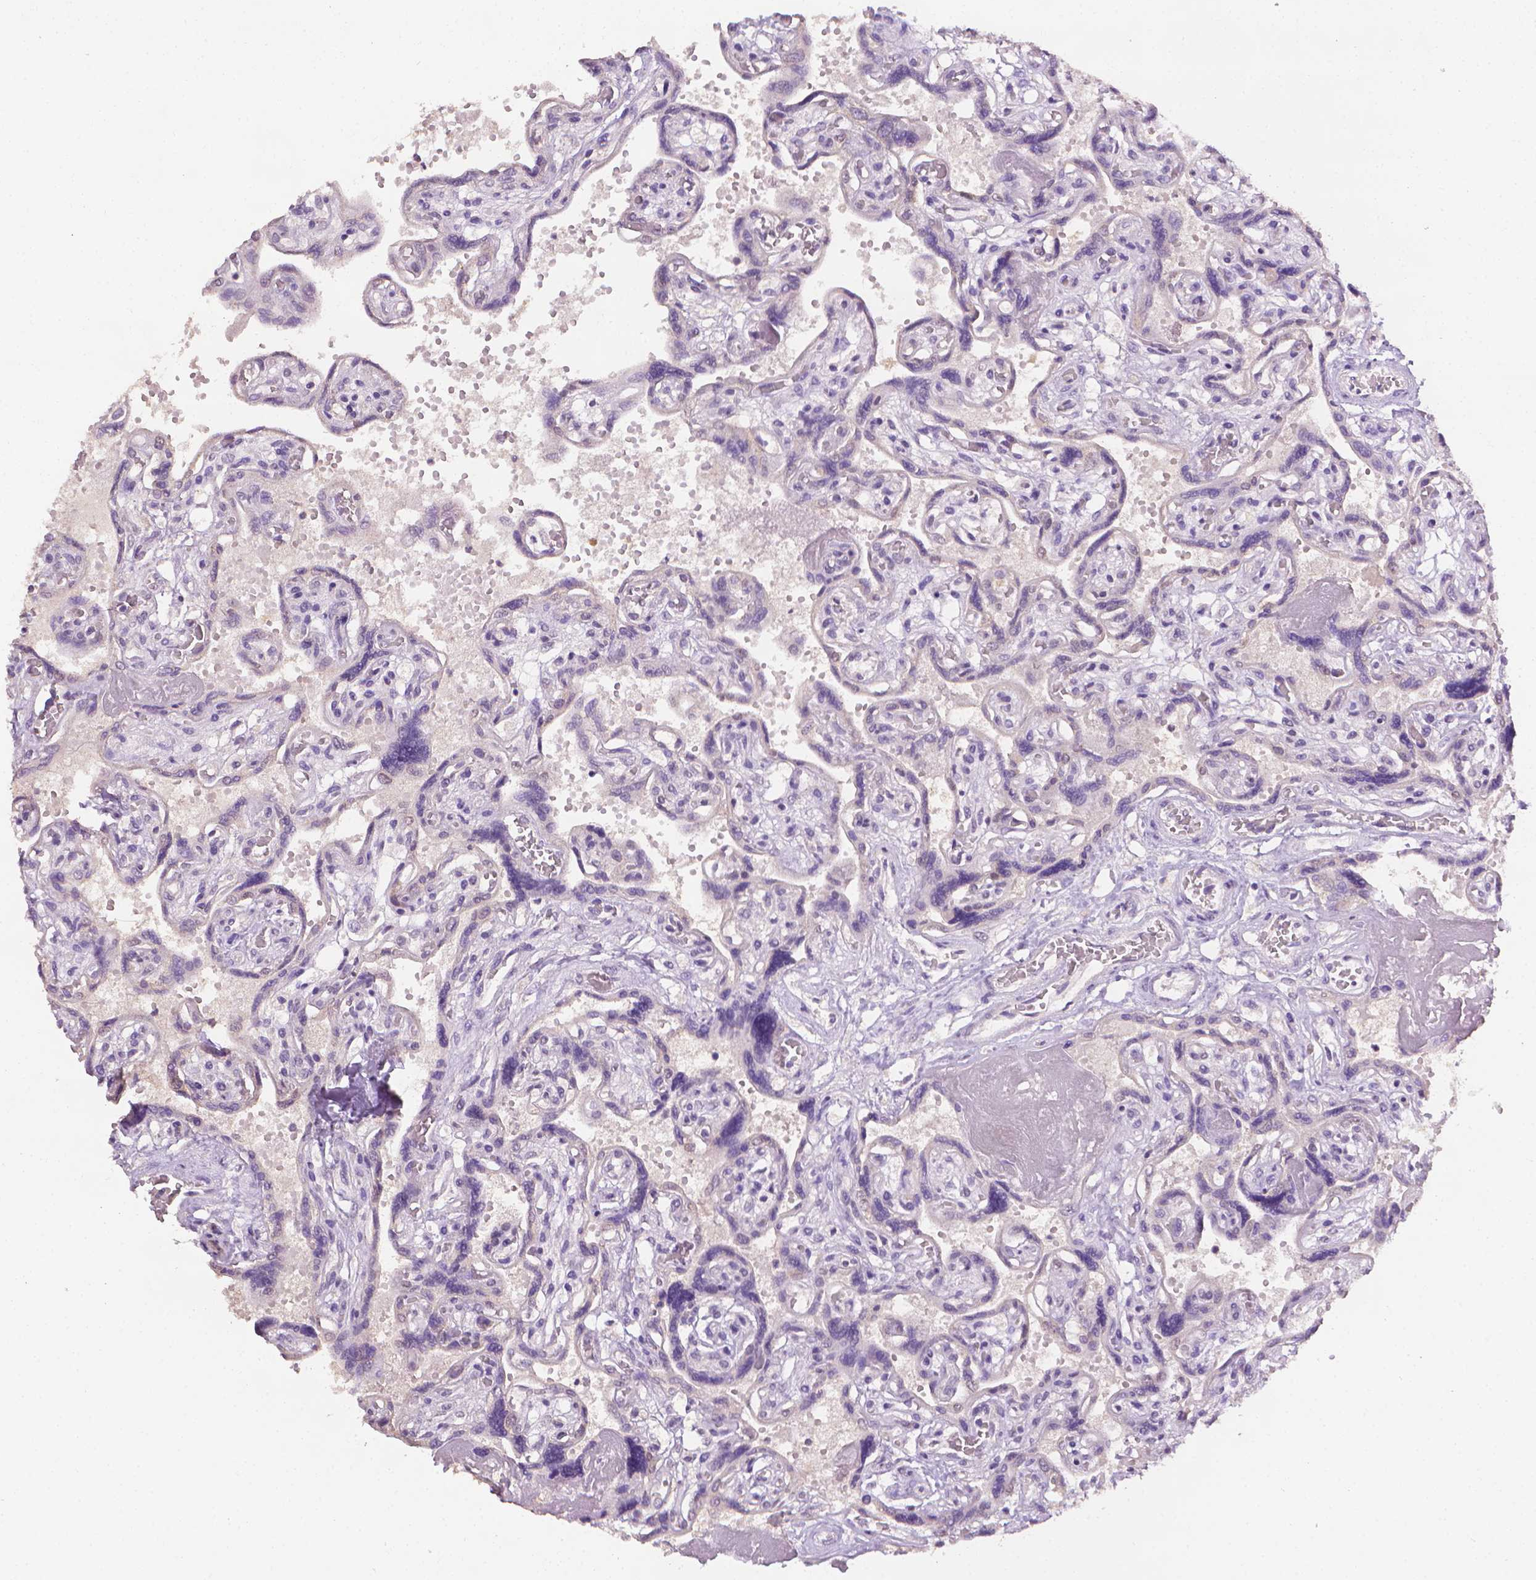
{"staining": {"intensity": "negative", "quantity": "none", "location": "none"}, "tissue": "placenta", "cell_type": "Decidual cells", "image_type": "normal", "snomed": [{"axis": "morphology", "description": "Normal tissue, NOS"}, {"axis": "topography", "description": "Placenta"}], "caption": "The micrograph displays no staining of decidual cells in unremarkable placenta.", "gene": "FASN", "patient": {"sex": "female", "age": 32}}